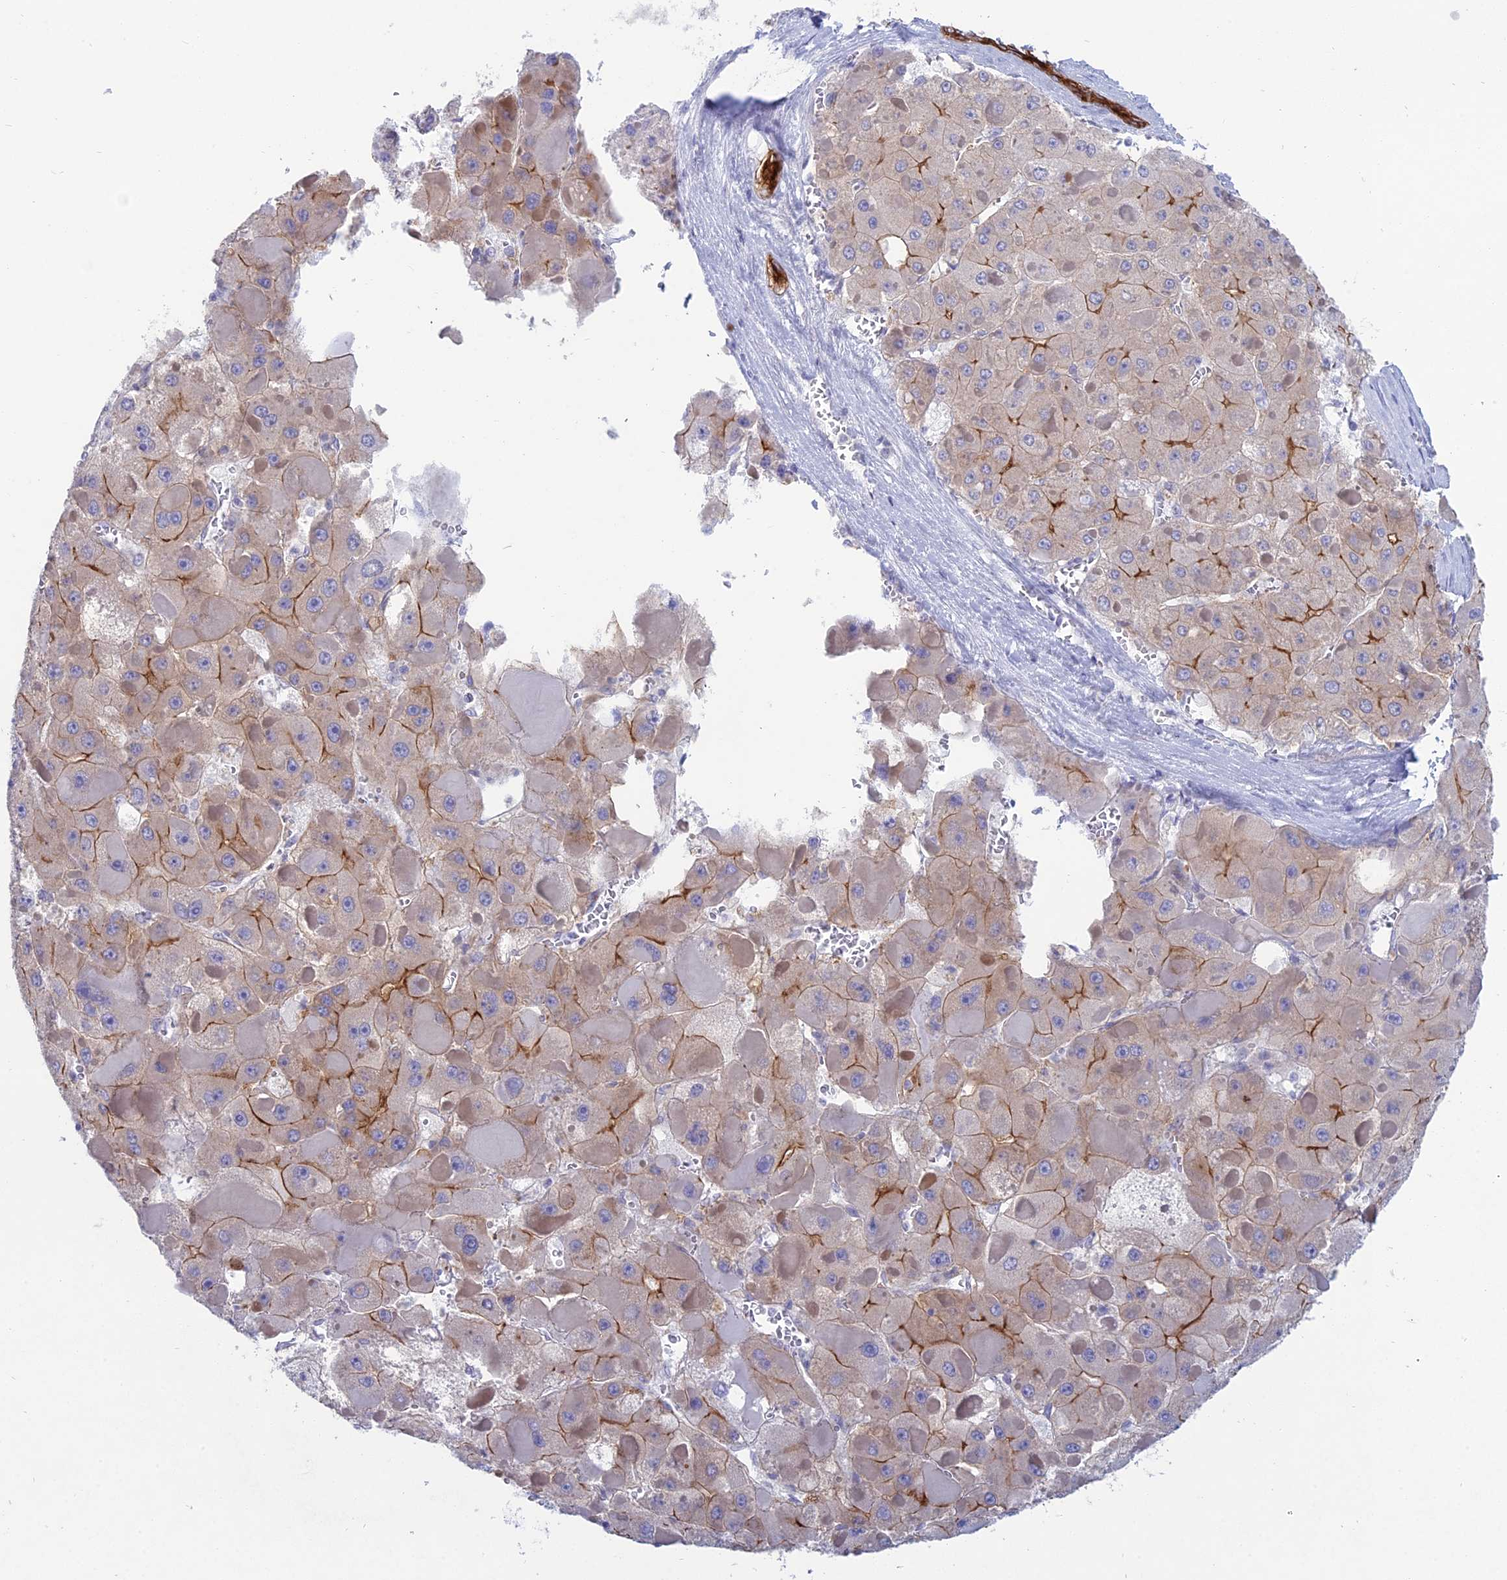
{"staining": {"intensity": "moderate", "quantity": "25%-75%", "location": "cytoplasmic/membranous"}, "tissue": "liver cancer", "cell_type": "Tumor cells", "image_type": "cancer", "snomed": [{"axis": "morphology", "description": "Carcinoma, Hepatocellular, NOS"}, {"axis": "topography", "description": "Liver"}], "caption": "DAB immunohistochemical staining of human liver hepatocellular carcinoma shows moderate cytoplasmic/membranous protein expression in about 25%-75% of tumor cells. (IHC, brightfield microscopy, high magnification).", "gene": "MYO5B", "patient": {"sex": "female", "age": 73}}